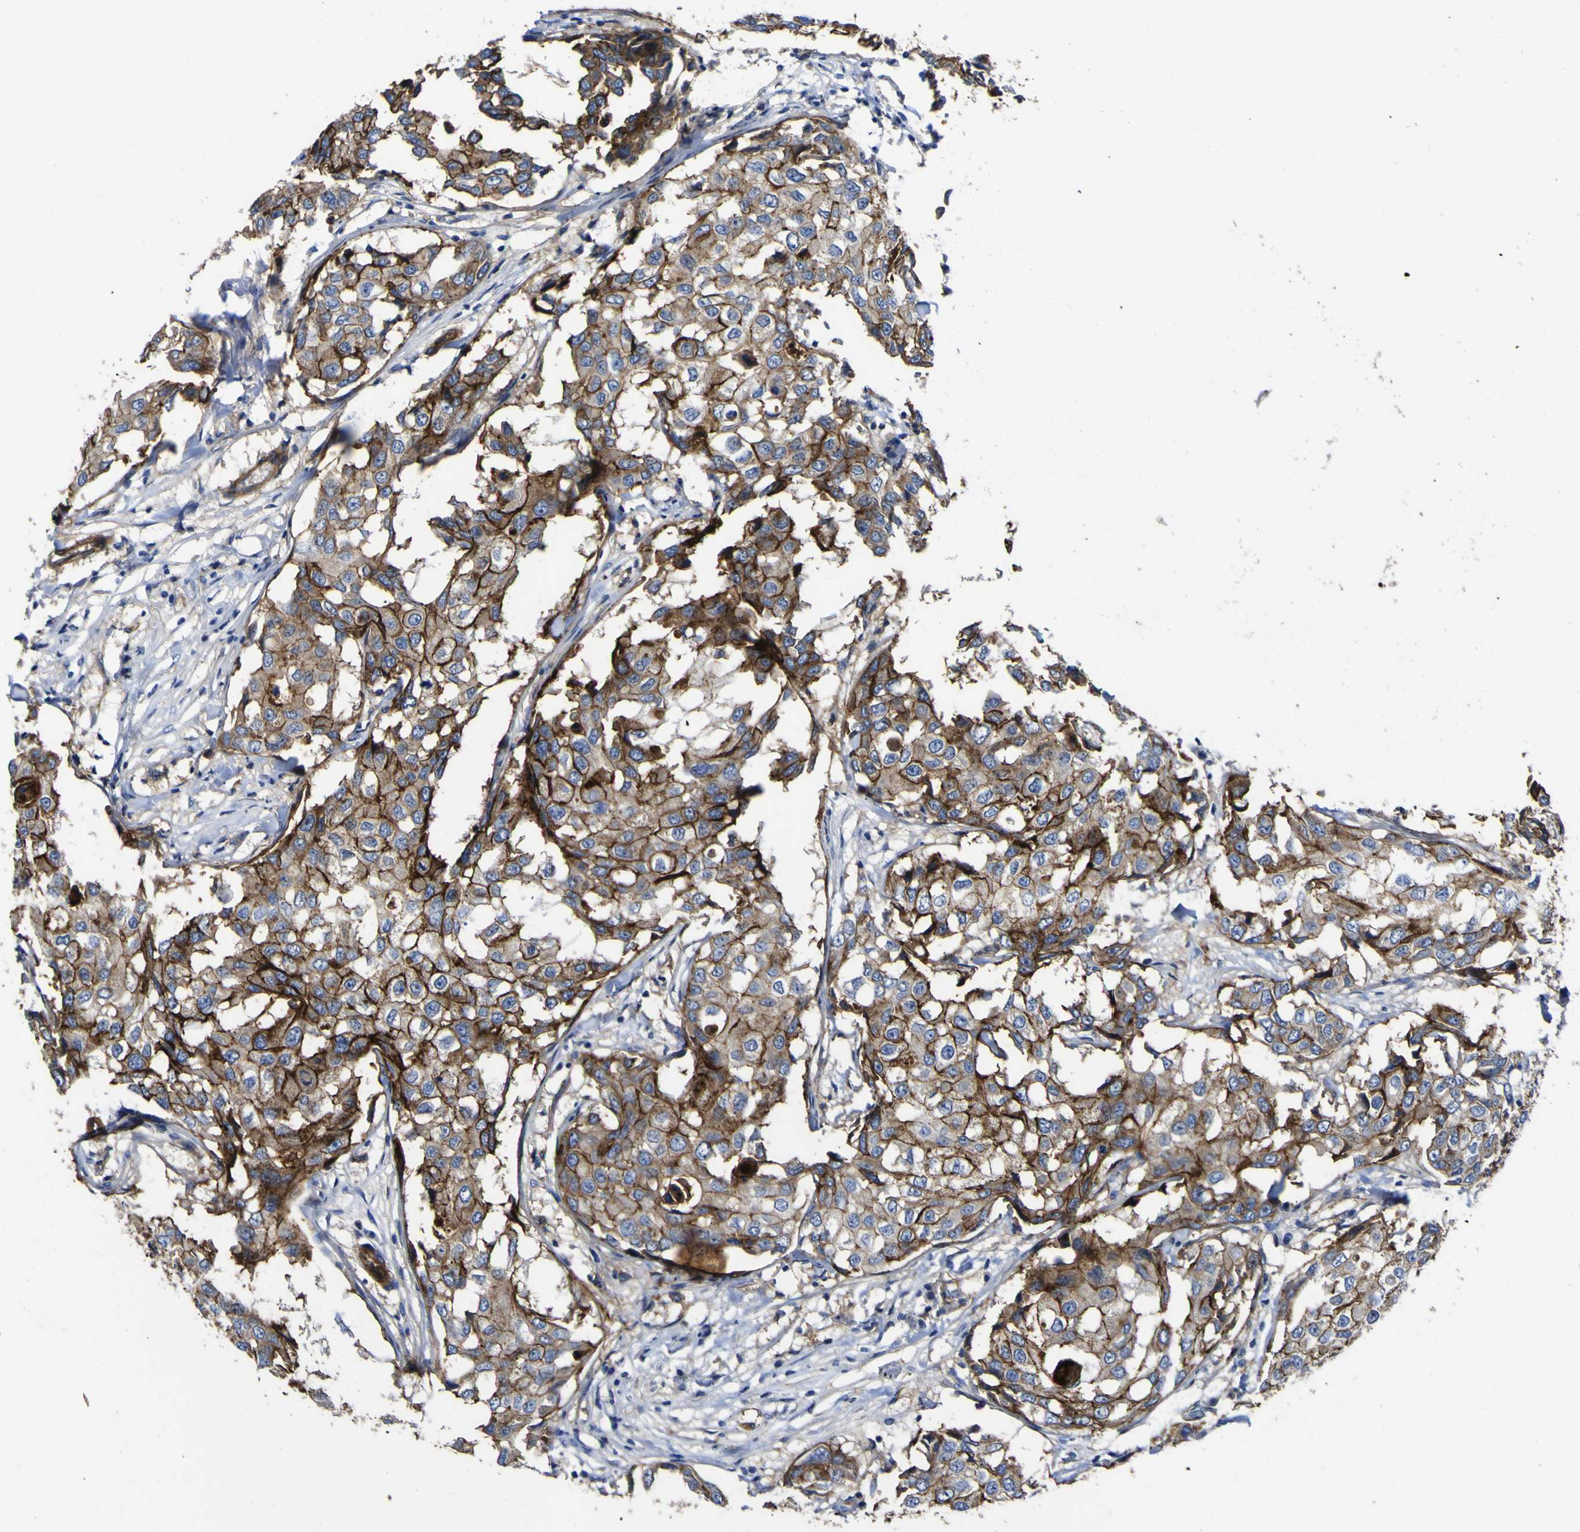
{"staining": {"intensity": "moderate", "quantity": "25%-75%", "location": "cytoplasmic/membranous"}, "tissue": "breast cancer", "cell_type": "Tumor cells", "image_type": "cancer", "snomed": [{"axis": "morphology", "description": "Duct carcinoma"}, {"axis": "topography", "description": "Breast"}], "caption": "Approximately 25%-75% of tumor cells in breast cancer (intraductal carcinoma) exhibit moderate cytoplasmic/membranous protein positivity as visualized by brown immunohistochemical staining.", "gene": "CD151", "patient": {"sex": "female", "age": 27}}